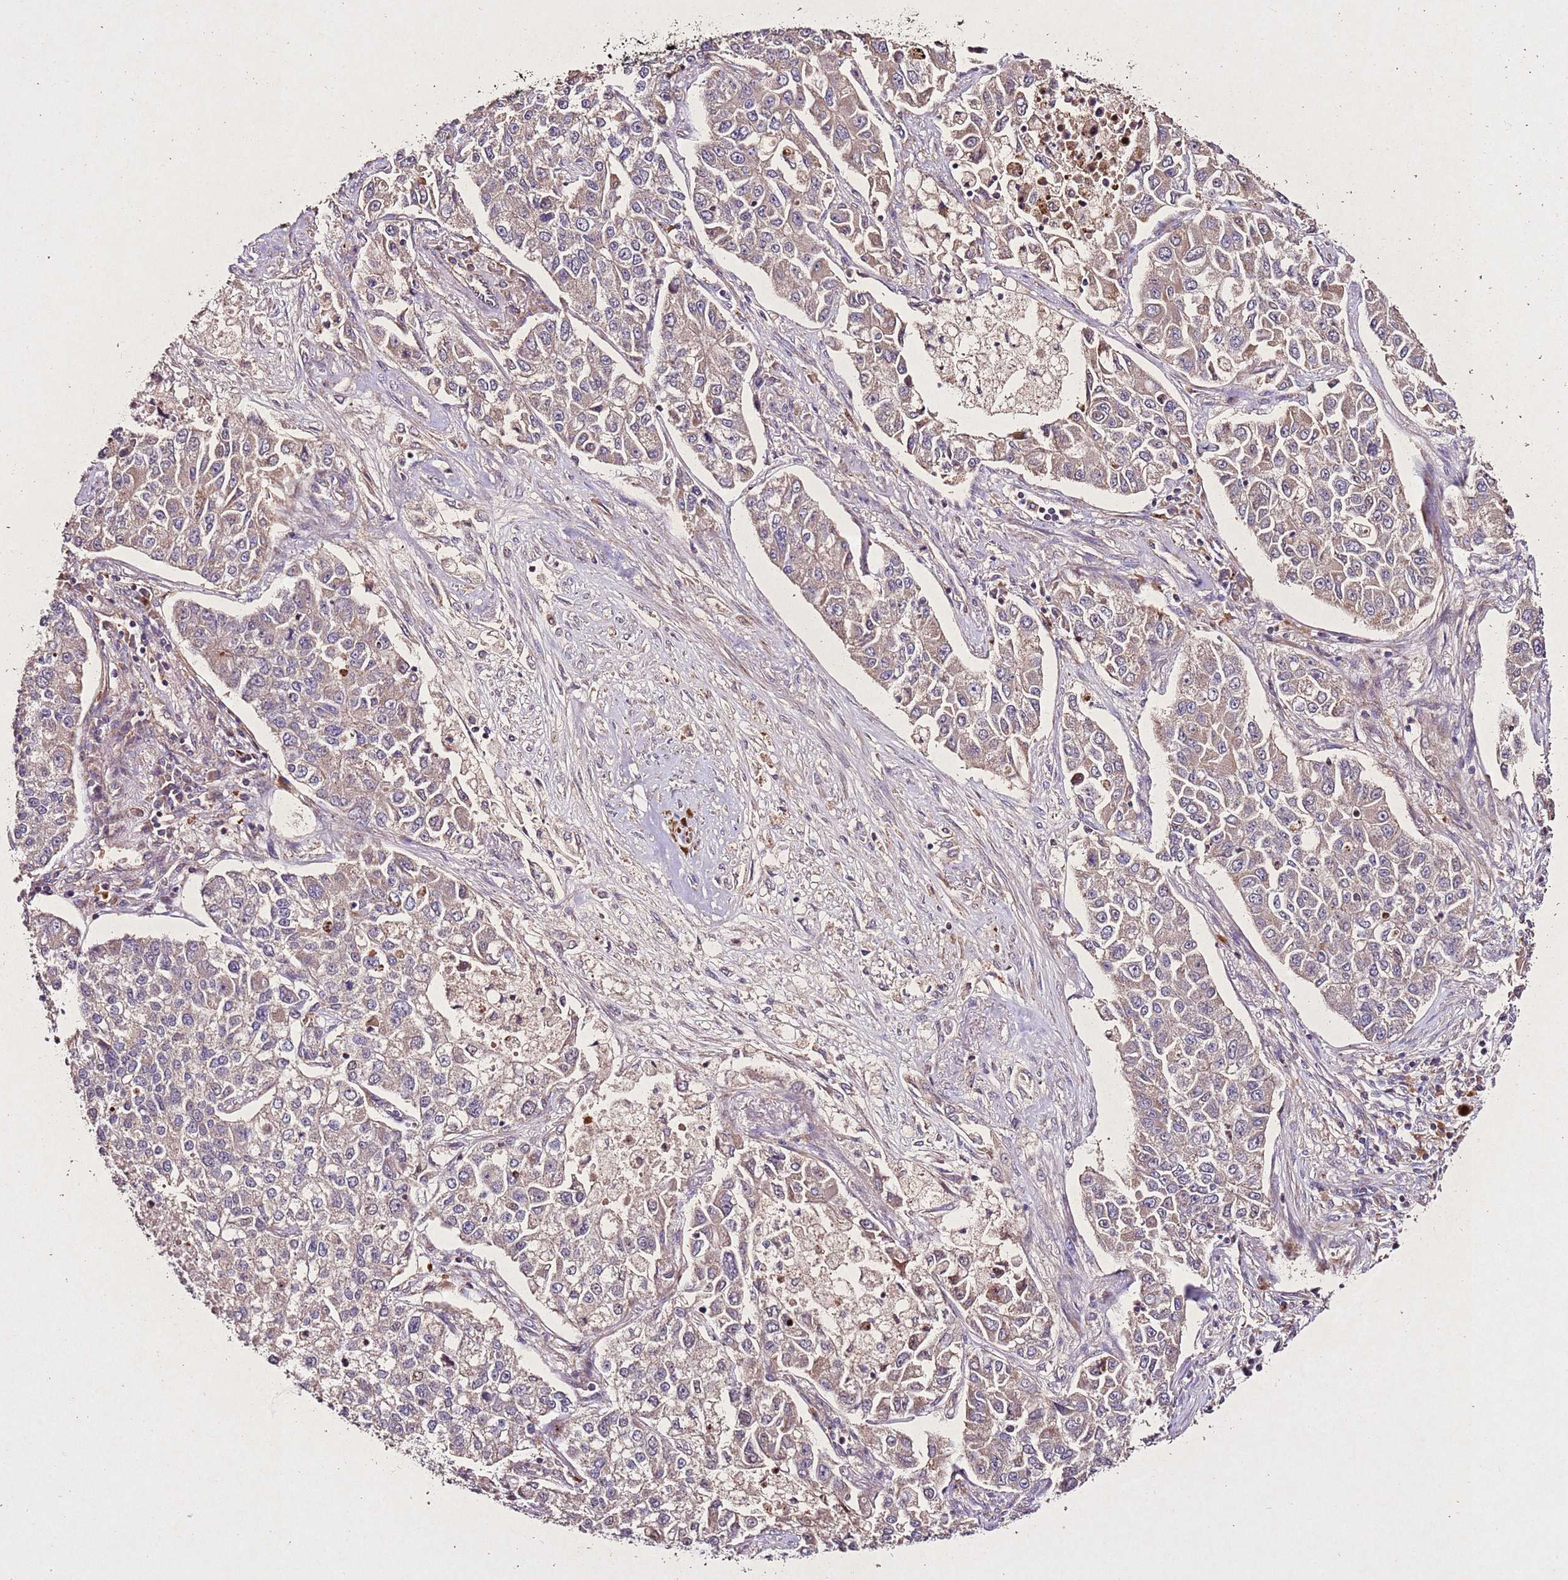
{"staining": {"intensity": "weak", "quantity": ">75%", "location": "cytoplasmic/membranous"}, "tissue": "lung cancer", "cell_type": "Tumor cells", "image_type": "cancer", "snomed": [{"axis": "morphology", "description": "Adenocarcinoma, NOS"}, {"axis": "topography", "description": "Lung"}], "caption": "IHC photomicrograph of lung cancer (adenocarcinoma) stained for a protein (brown), which reveals low levels of weak cytoplasmic/membranous expression in approximately >75% of tumor cells.", "gene": "PTMA", "patient": {"sex": "male", "age": 49}}